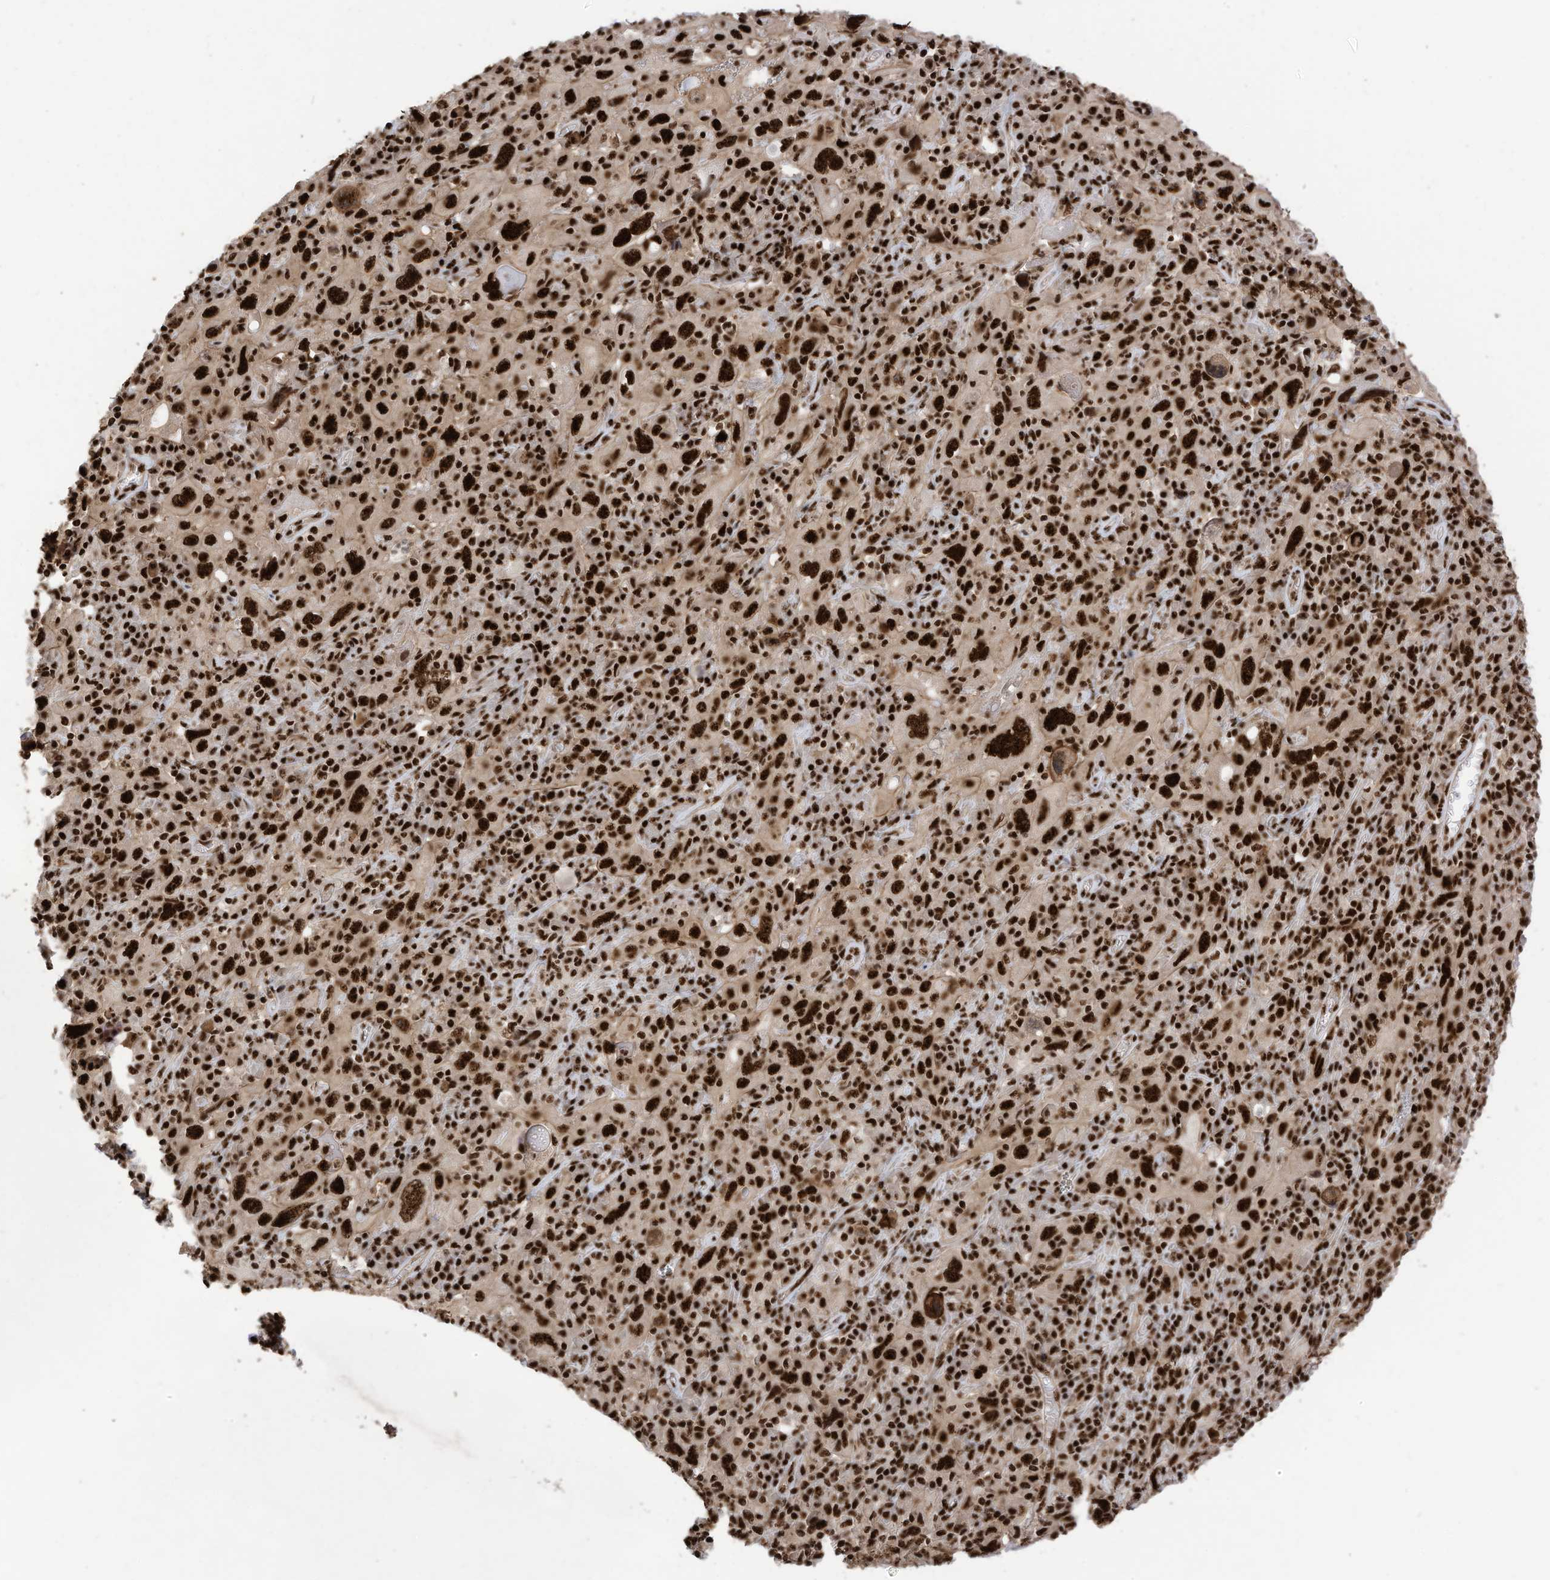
{"staining": {"intensity": "strong", "quantity": ">75%", "location": "nuclear"}, "tissue": "cervical cancer", "cell_type": "Tumor cells", "image_type": "cancer", "snomed": [{"axis": "morphology", "description": "Squamous cell carcinoma, NOS"}, {"axis": "topography", "description": "Cervix"}], "caption": "A brown stain shows strong nuclear staining of a protein in squamous cell carcinoma (cervical) tumor cells.", "gene": "SF3A3", "patient": {"sex": "female", "age": 46}}